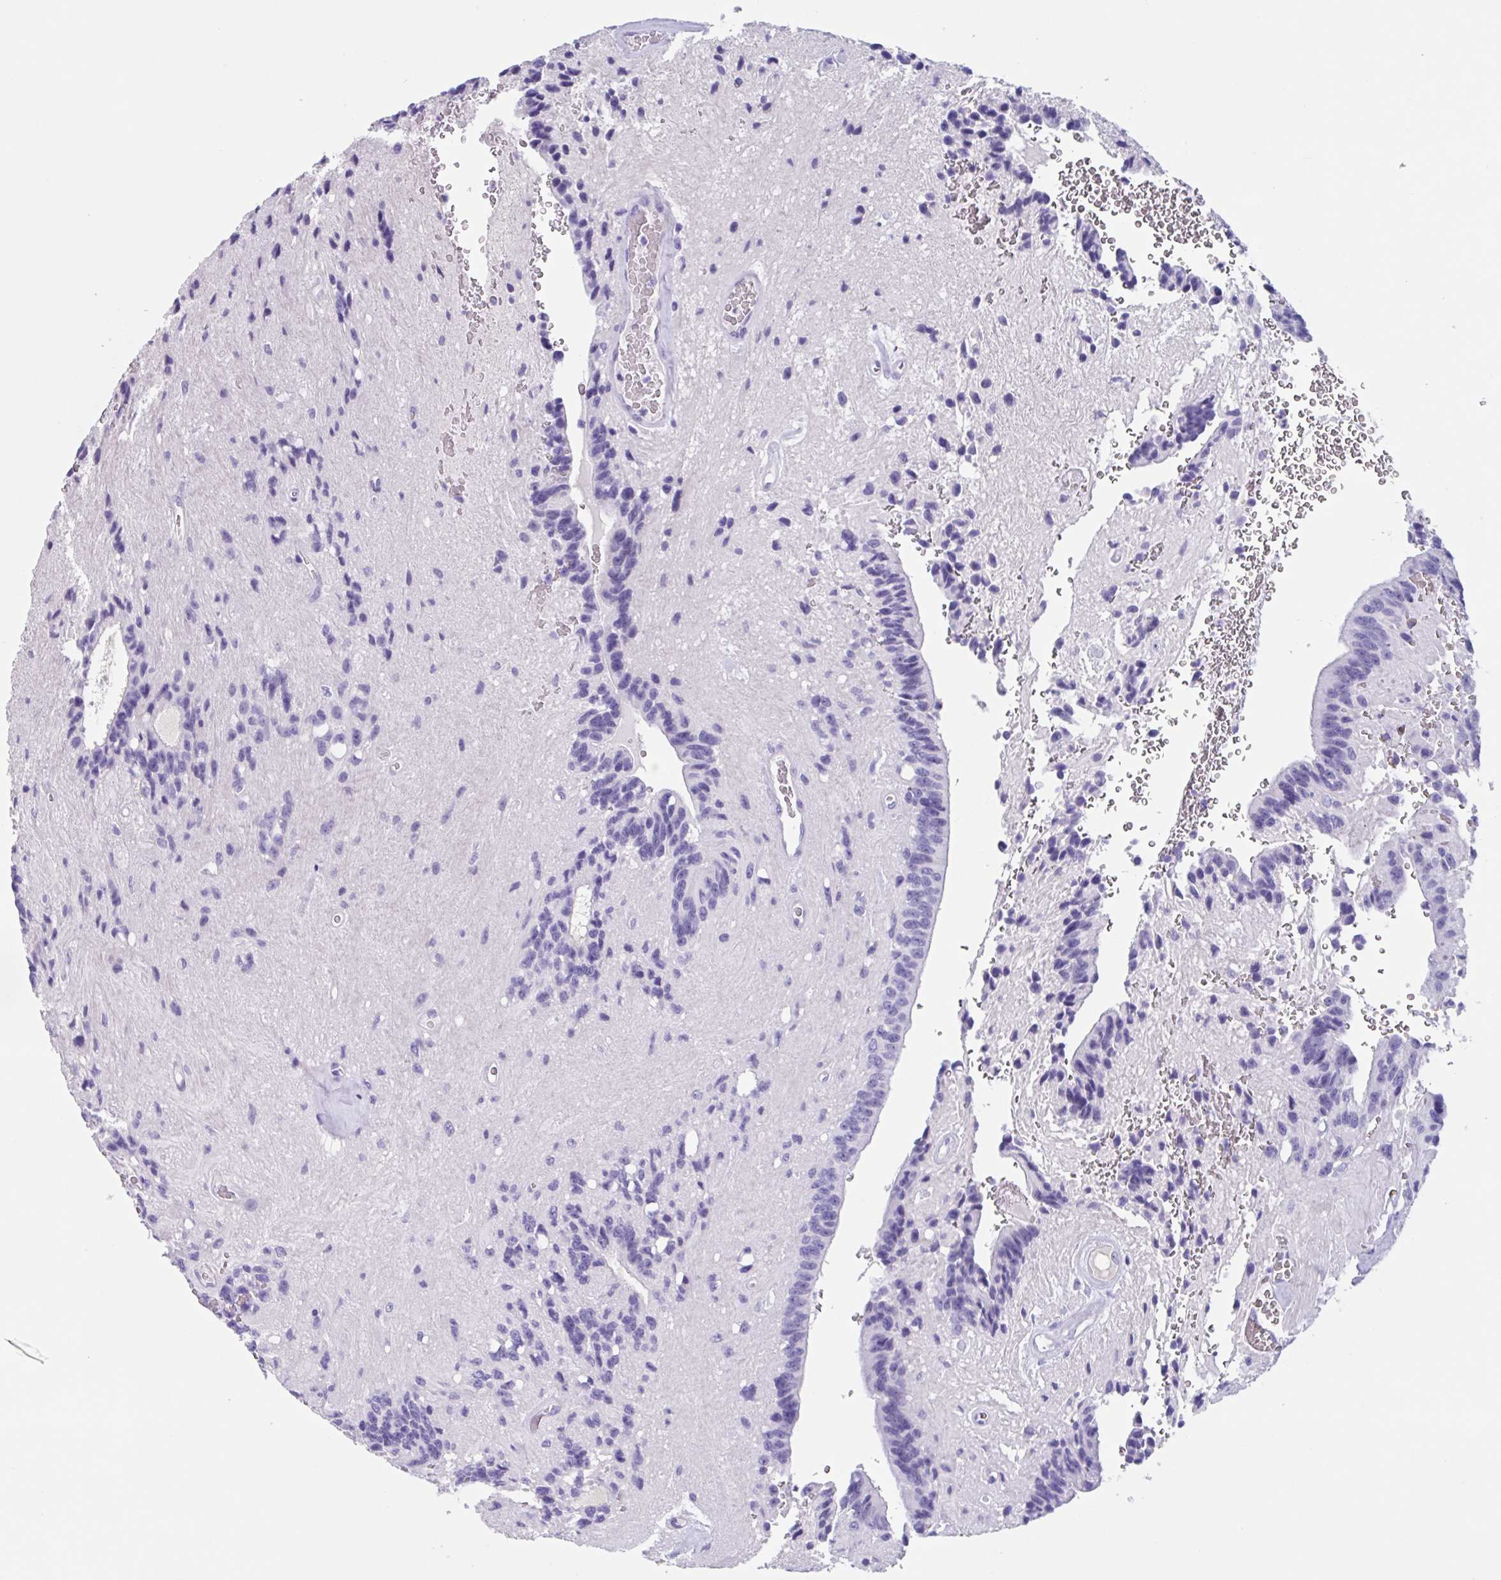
{"staining": {"intensity": "negative", "quantity": "none", "location": "none"}, "tissue": "glioma", "cell_type": "Tumor cells", "image_type": "cancer", "snomed": [{"axis": "morphology", "description": "Glioma, malignant, Low grade"}, {"axis": "topography", "description": "Brain"}], "caption": "Low-grade glioma (malignant) was stained to show a protein in brown. There is no significant staining in tumor cells.", "gene": "USP35", "patient": {"sex": "male", "age": 31}}